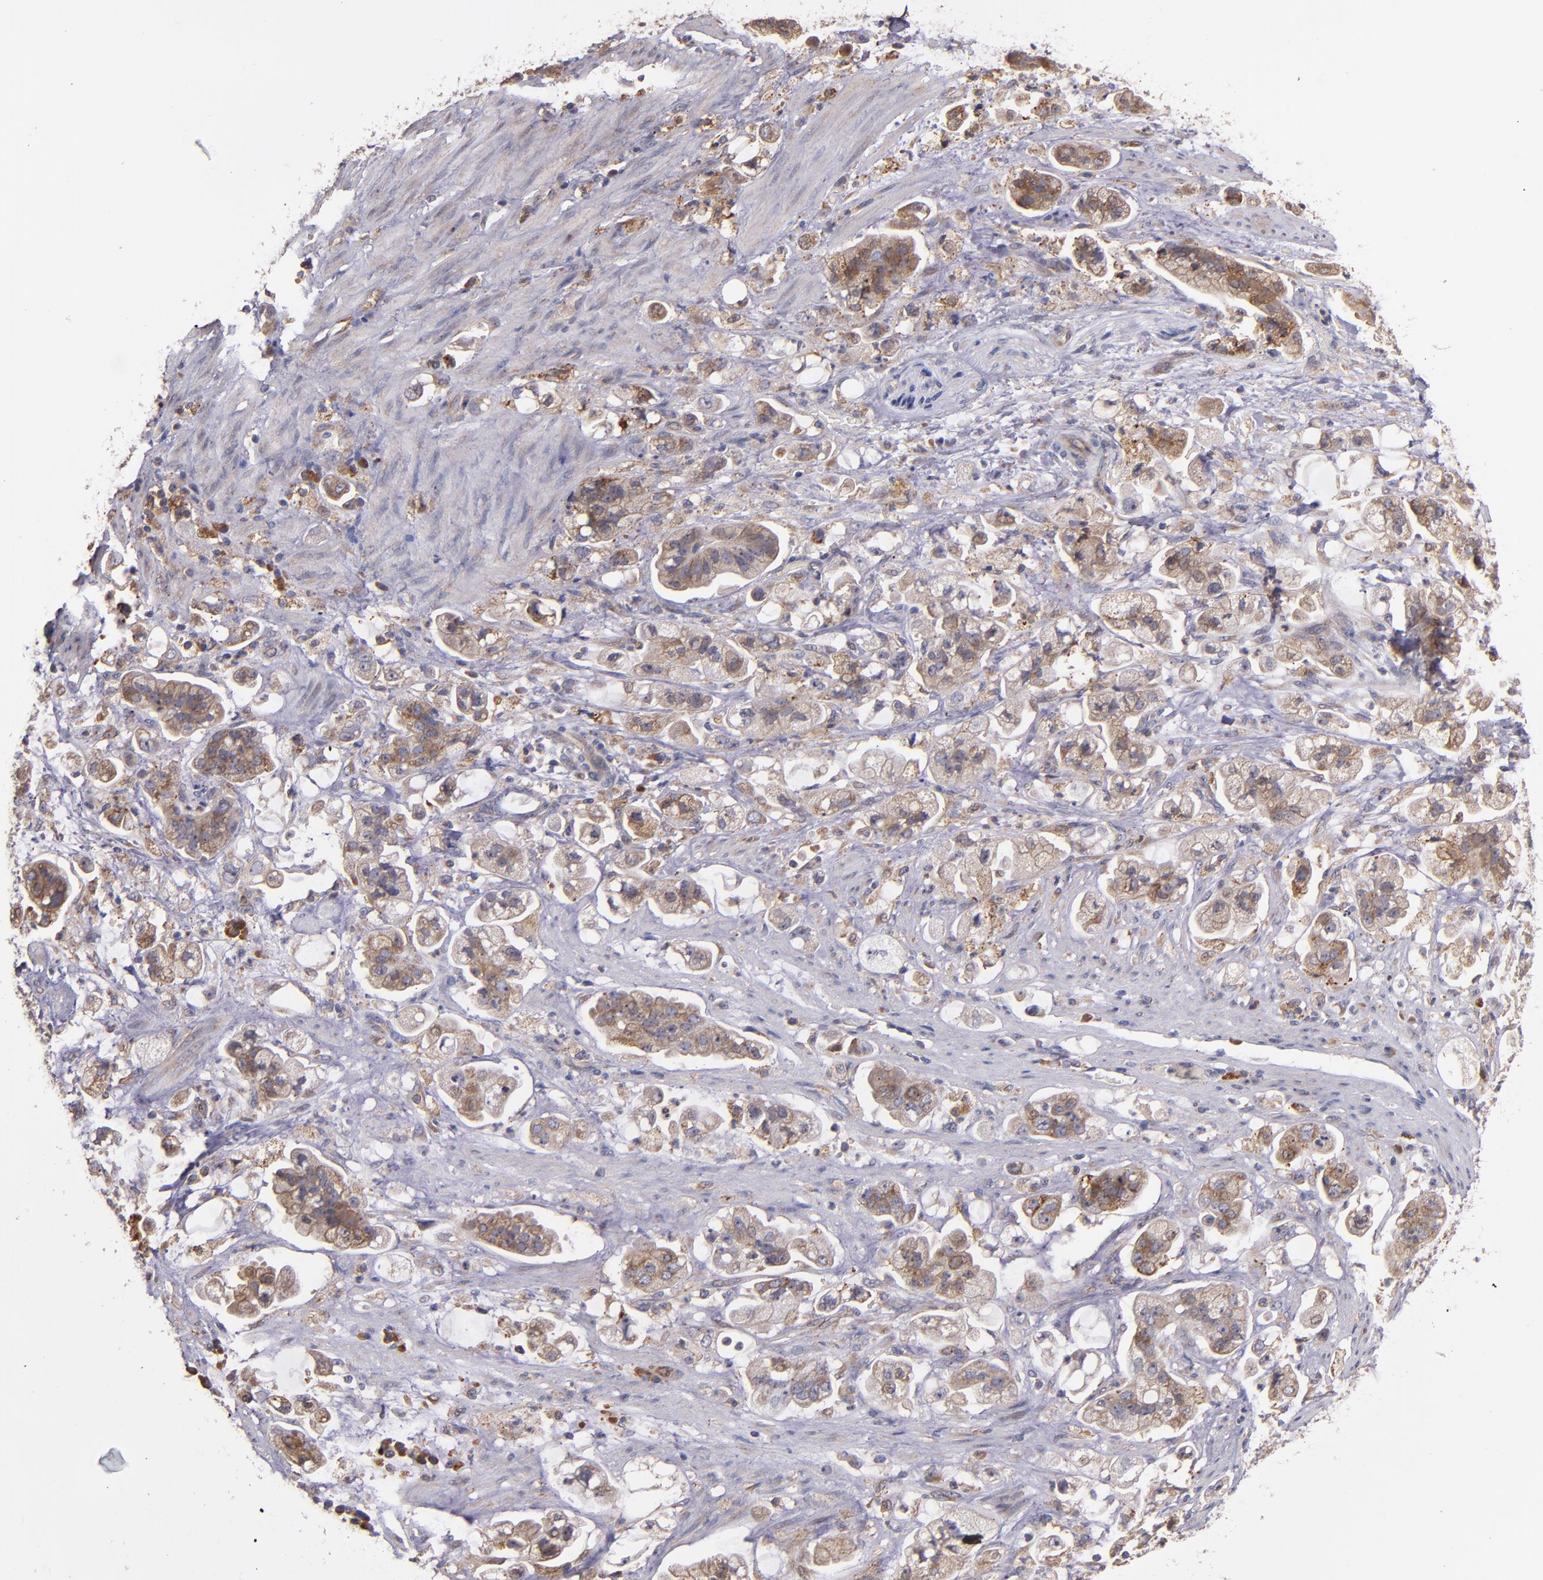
{"staining": {"intensity": "moderate", "quantity": ">75%", "location": "cytoplasmic/membranous"}, "tissue": "stomach cancer", "cell_type": "Tumor cells", "image_type": "cancer", "snomed": [{"axis": "morphology", "description": "Adenocarcinoma, NOS"}, {"axis": "topography", "description": "Stomach"}], "caption": "Immunohistochemistry (IHC) (DAB (3,3'-diaminobenzidine)) staining of stomach adenocarcinoma displays moderate cytoplasmic/membranous protein positivity in approximately >75% of tumor cells. (DAB IHC, brown staining for protein, blue staining for nuclei).", "gene": "IFIH1", "patient": {"sex": "male", "age": 62}}